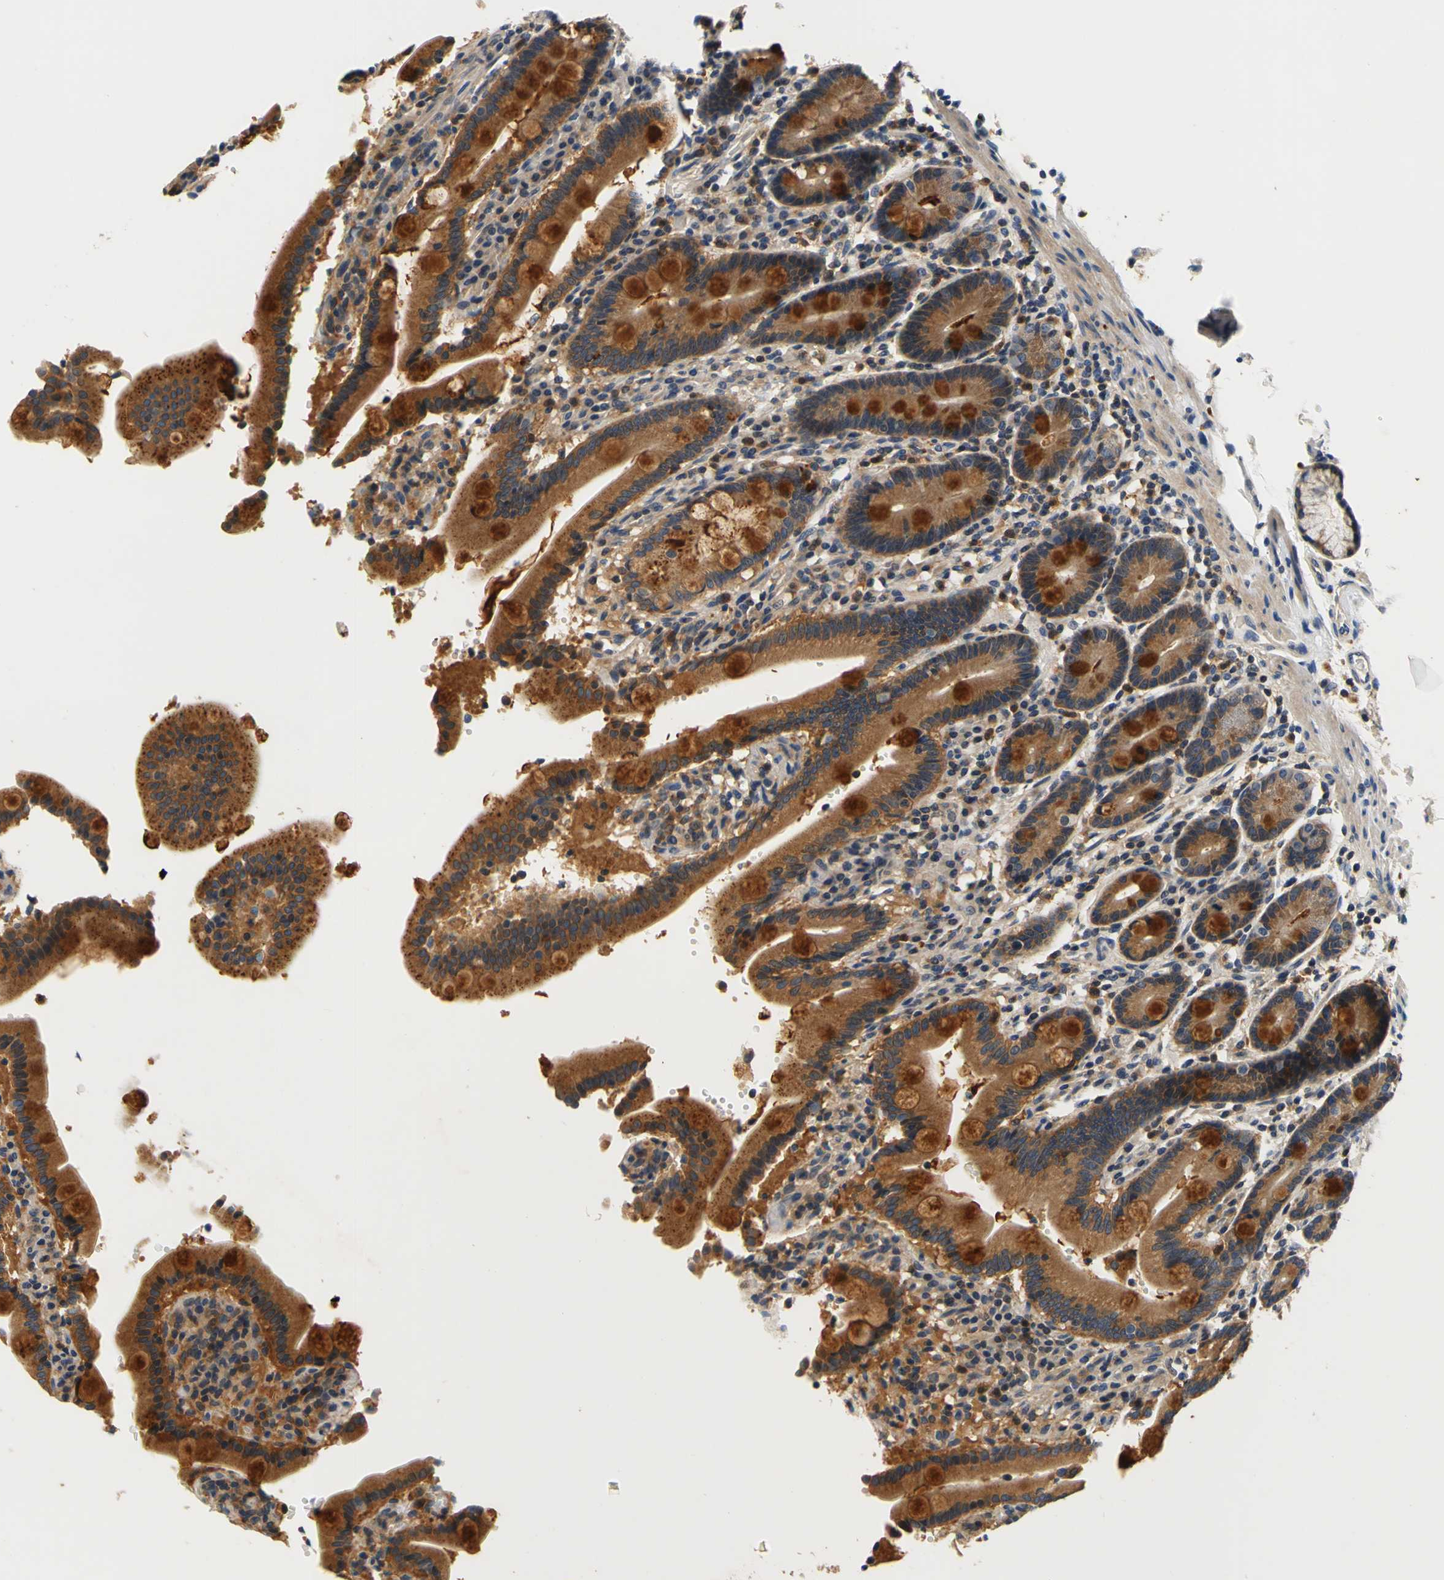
{"staining": {"intensity": "strong", "quantity": ">75%", "location": "cytoplasmic/membranous"}, "tissue": "duodenum", "cell_type": "Glandular cells", "image_type": "normal", "snomed": [{"axis": "morphology", "description": "Normal tissue, NOS"}, {"axis": "topography", "description": "Small intestine, NOS"}], "caption": "The histopathology image exhibits staining of benign duodenum, revealing strong cytoplasmic/membranous protein expression (brown color) within glandular cells.", "gene": "TNIK", "patient": {"sex": "female", "age": 71}}